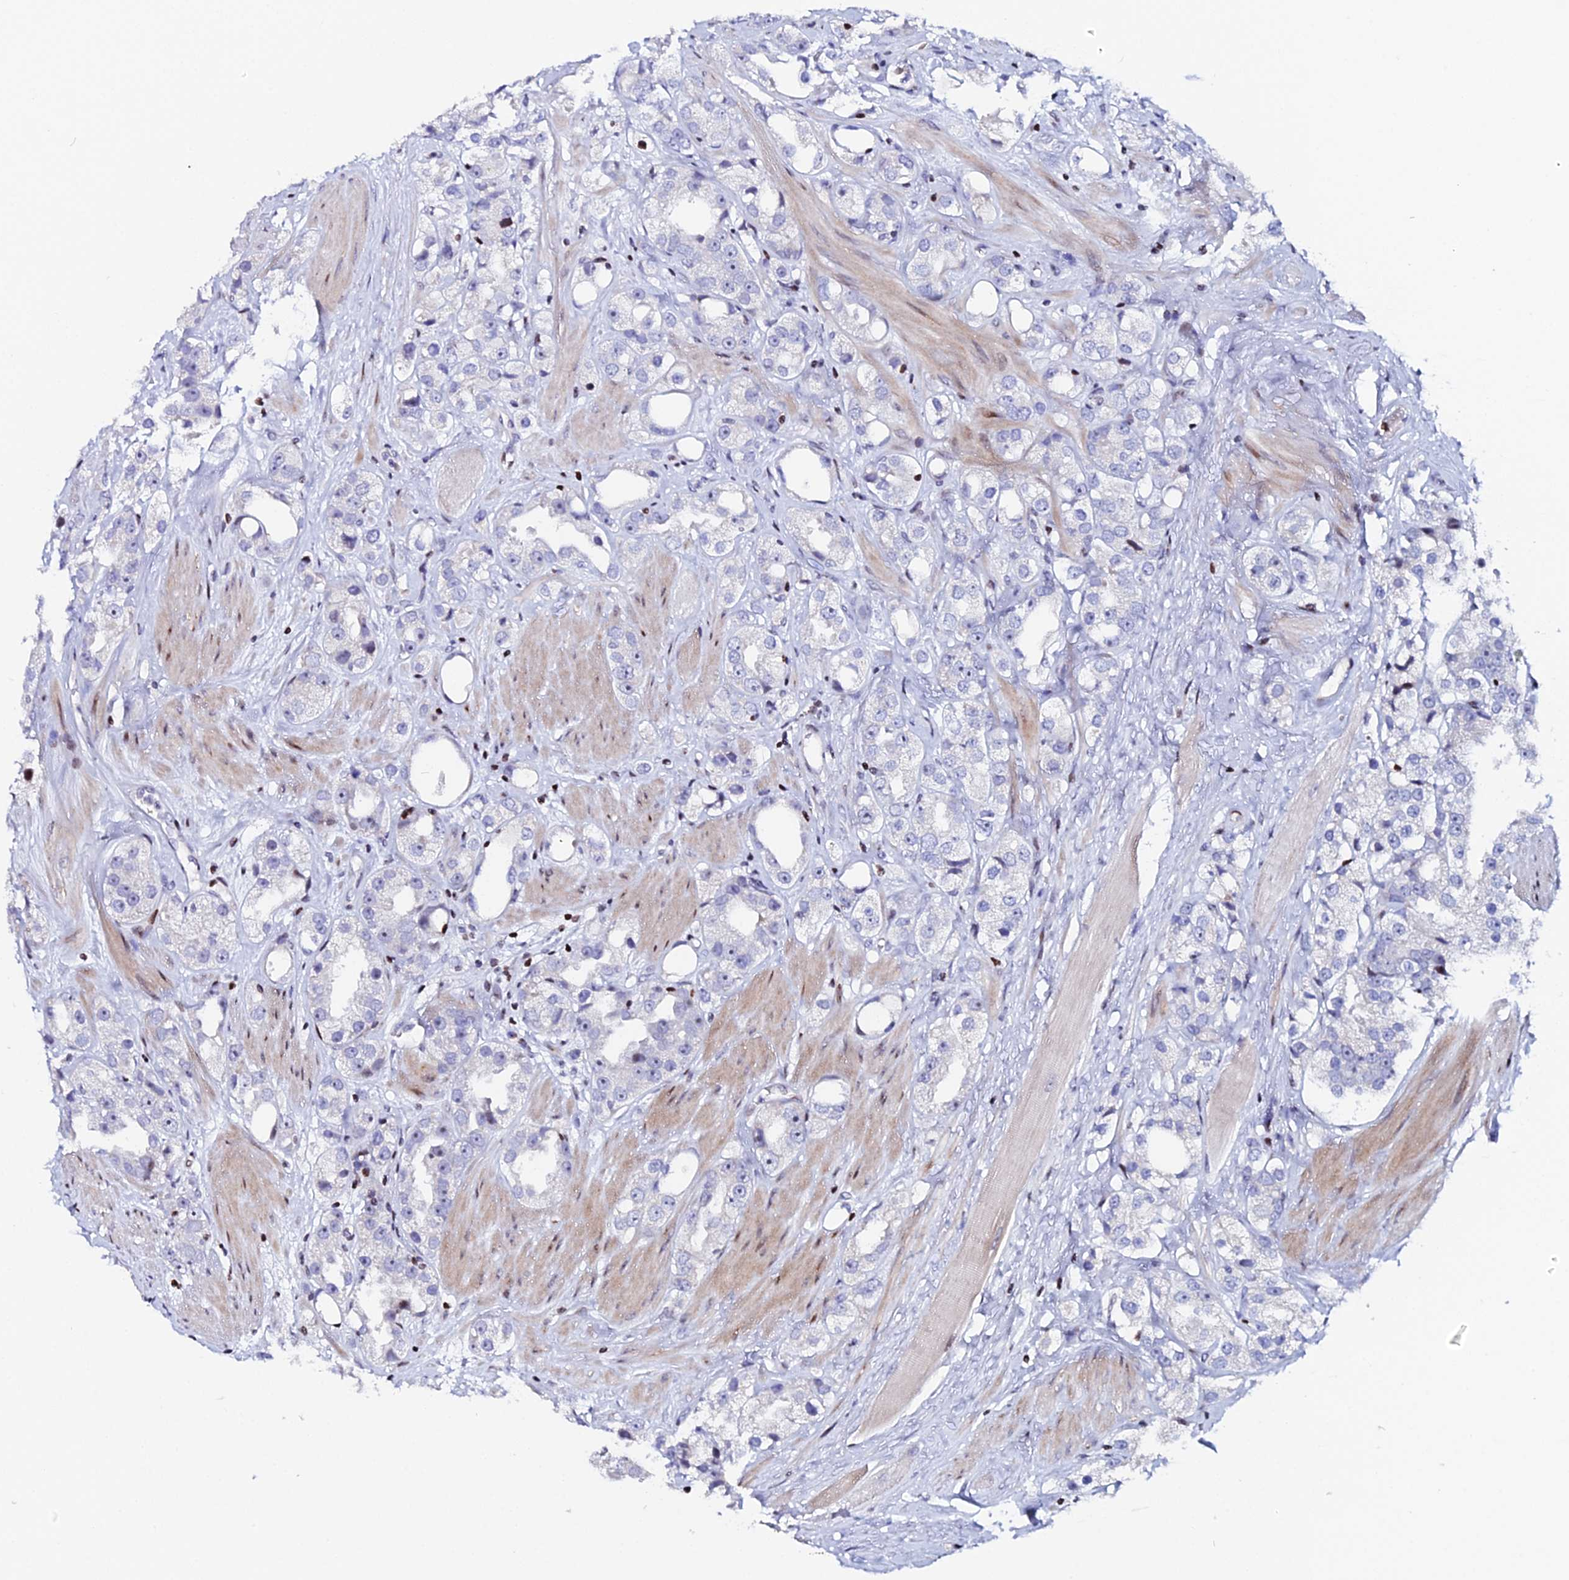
{"staining": {"intensity": "negative", "quantity": "none", "location": "none"}, "tissue": "prostate cancer", "cell_type": "Tumor cells", "image_type": "cancer", "snomed": [{"axis": "morphology", "description": "Adenocarcinoma, NOS"}, {"axis": "topography", "description": "Prostate"}], "caption": "Immunohistochemistry (IHC) image of prostate cancer (adenocarcinoma) stained for a protein (brown), which reveals no staining in tumor cells.", "gene": "MYNN", "patient": {"sex": "male", "age": 79}}